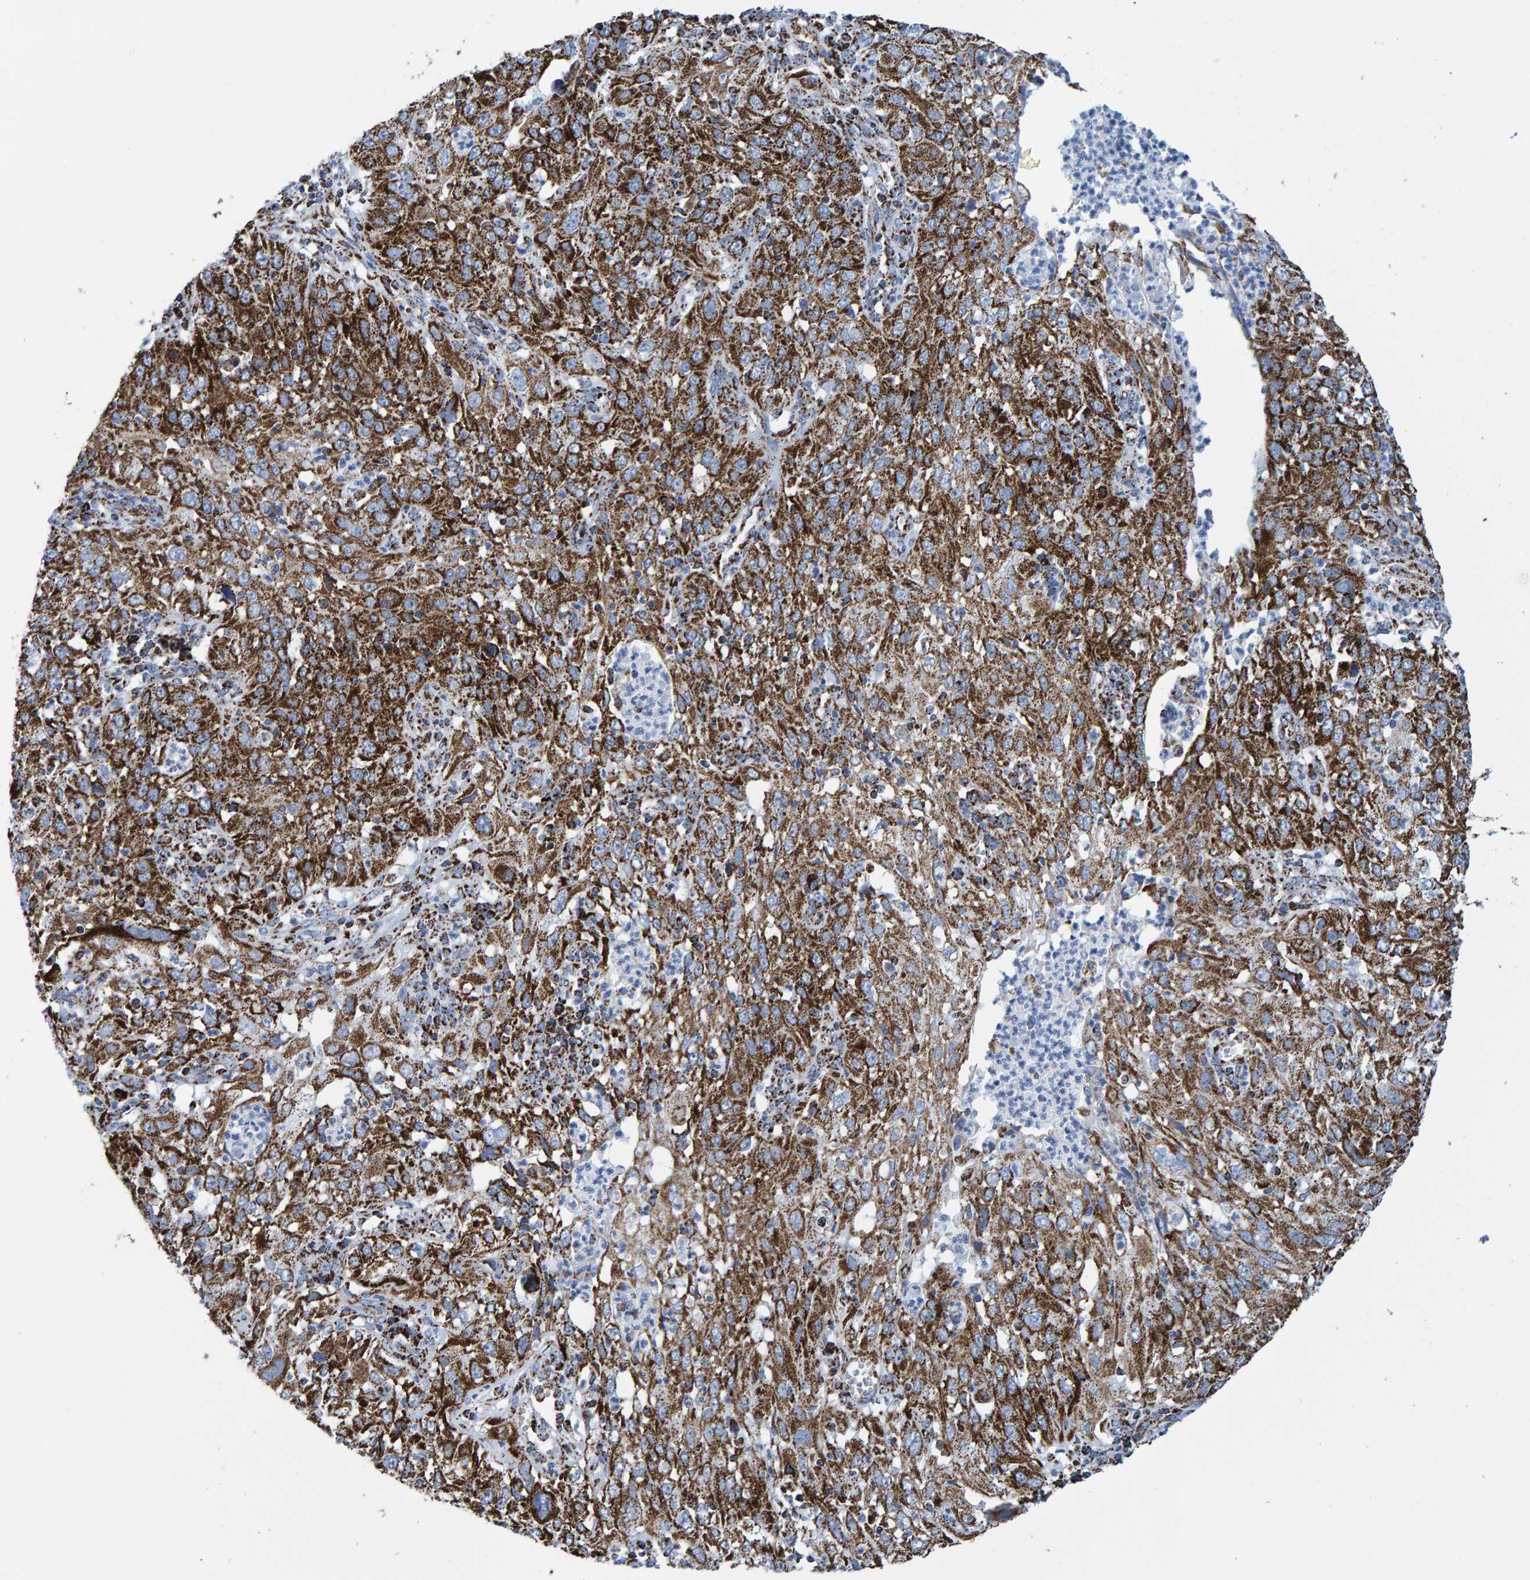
{"staining": {"intensity": "strong", "quantity": ">75%", "location": "cytoplasmic/membranous"}, "tissue": "cervical cancer", "cell_type": "Tumor cells", "image_type": "cancer", "snomed": [{"axis": "morphology", "description": "Squamous cell carcinoma, NOS"}, {"axis": "topography", "description": "Cervix"}], "caption": "About >75% of tumor cells in human squamous cell carcinoma (cervical) exhibit strong cytoplasmic/membranous protein positivity as visualized by brown immunohistochemical staining.", "gene": "ENSG00000262660", "patient": {"sex": "female", "age": 32}}